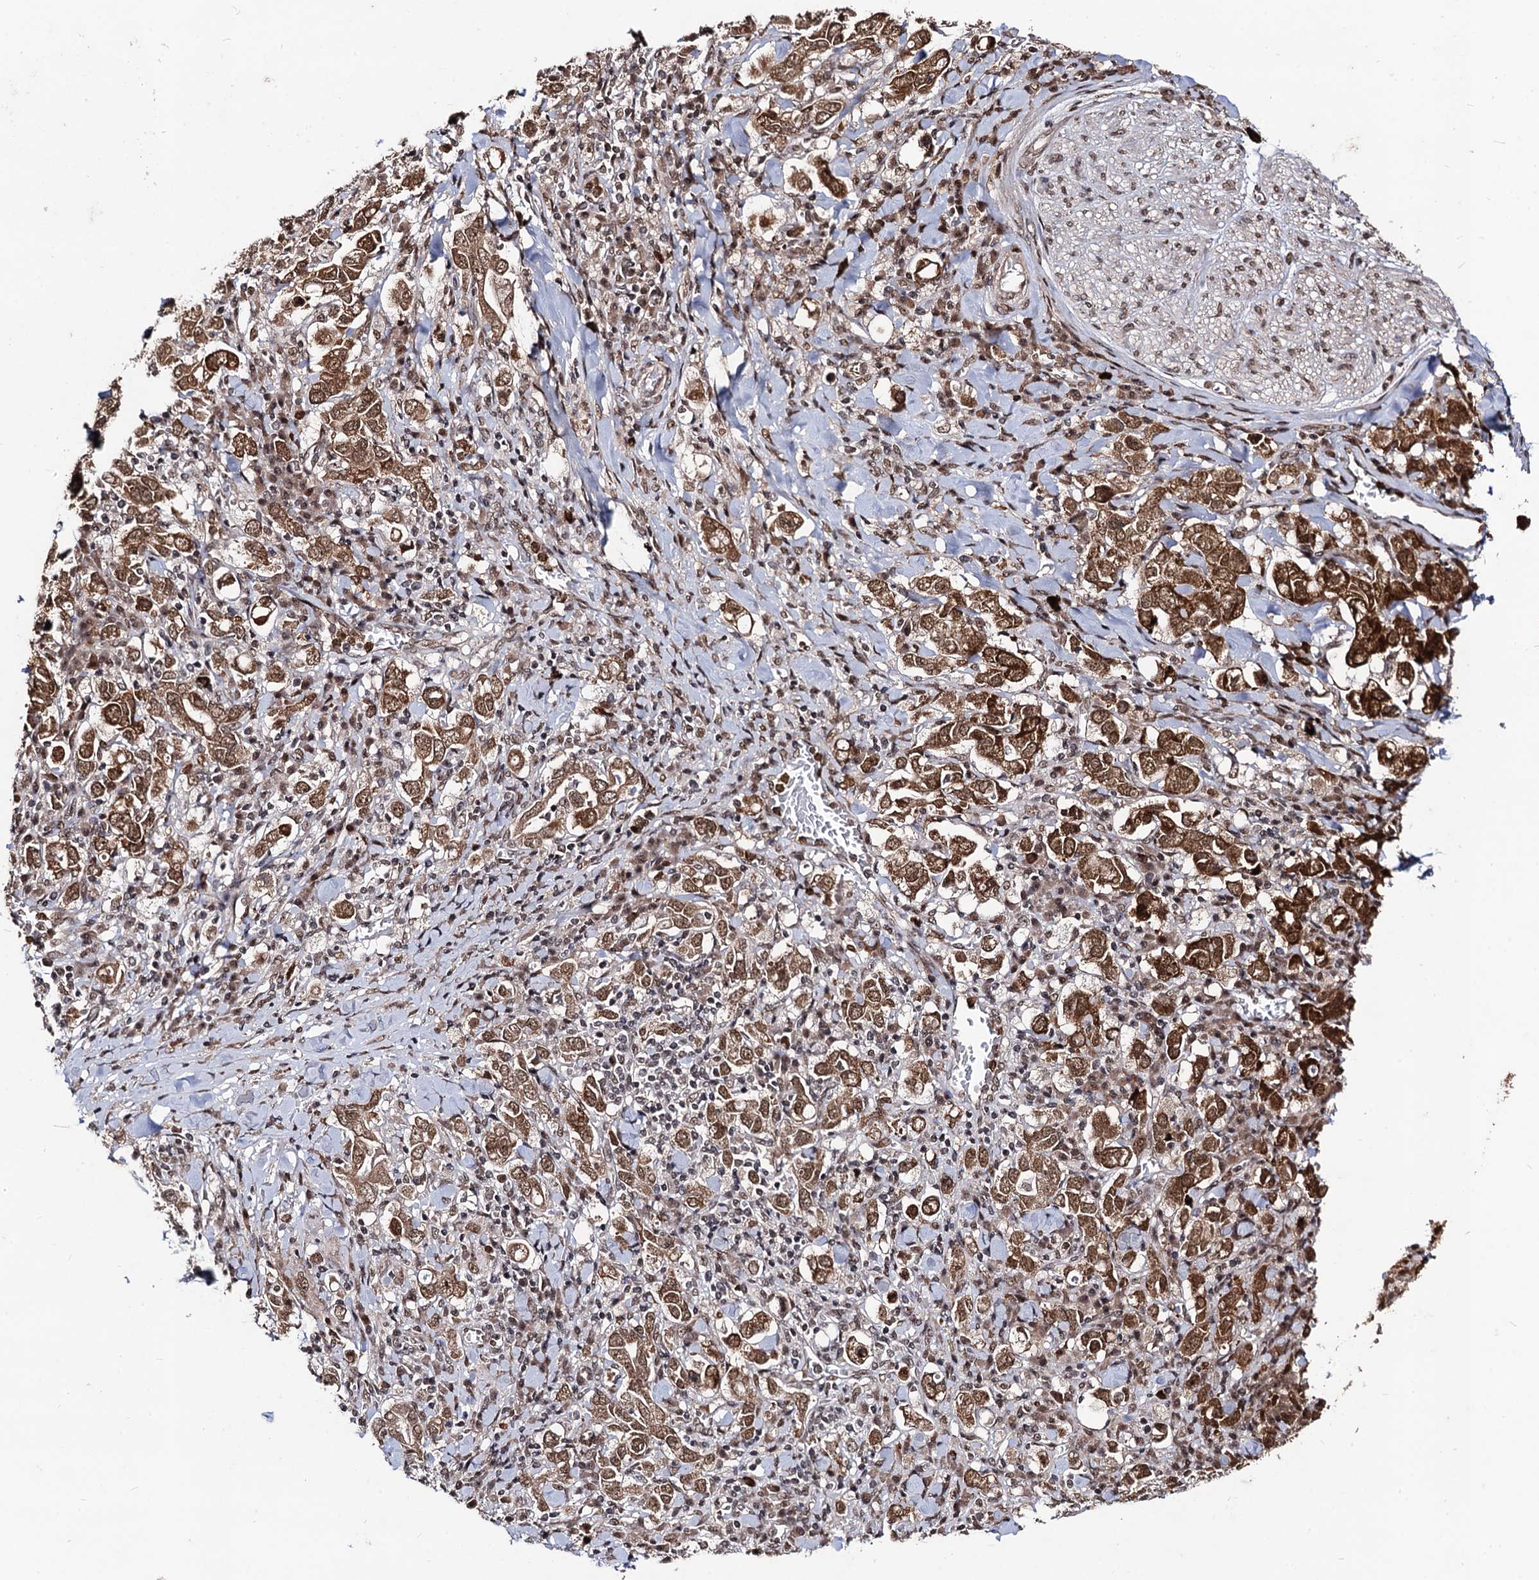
{"staining": {"intensity": "moderate", "quantity": ">75%", "location": "cytoplasmic/membranous,nuclear"}, "tissue": "stomach cancer", "cell_type": "Tumor cells", "image_type": "cancer", "snomed": [{"axis": "morphology", "description": "Adenocarcinoma, NOS"}, {"axis": "topography", "description": "Stomach, upper"}], "caption": "Stomach adenocarcinoma stained with DAB immunohistochemistry displays medium levels of moderate cytoplasmic/membranous and nuclear expression in about >75% of tumor cells. (IHC, brightfield microscopy, high magnification).", "gene": "SFSWAP", "patient": {"sex": "male", "age": 62}}